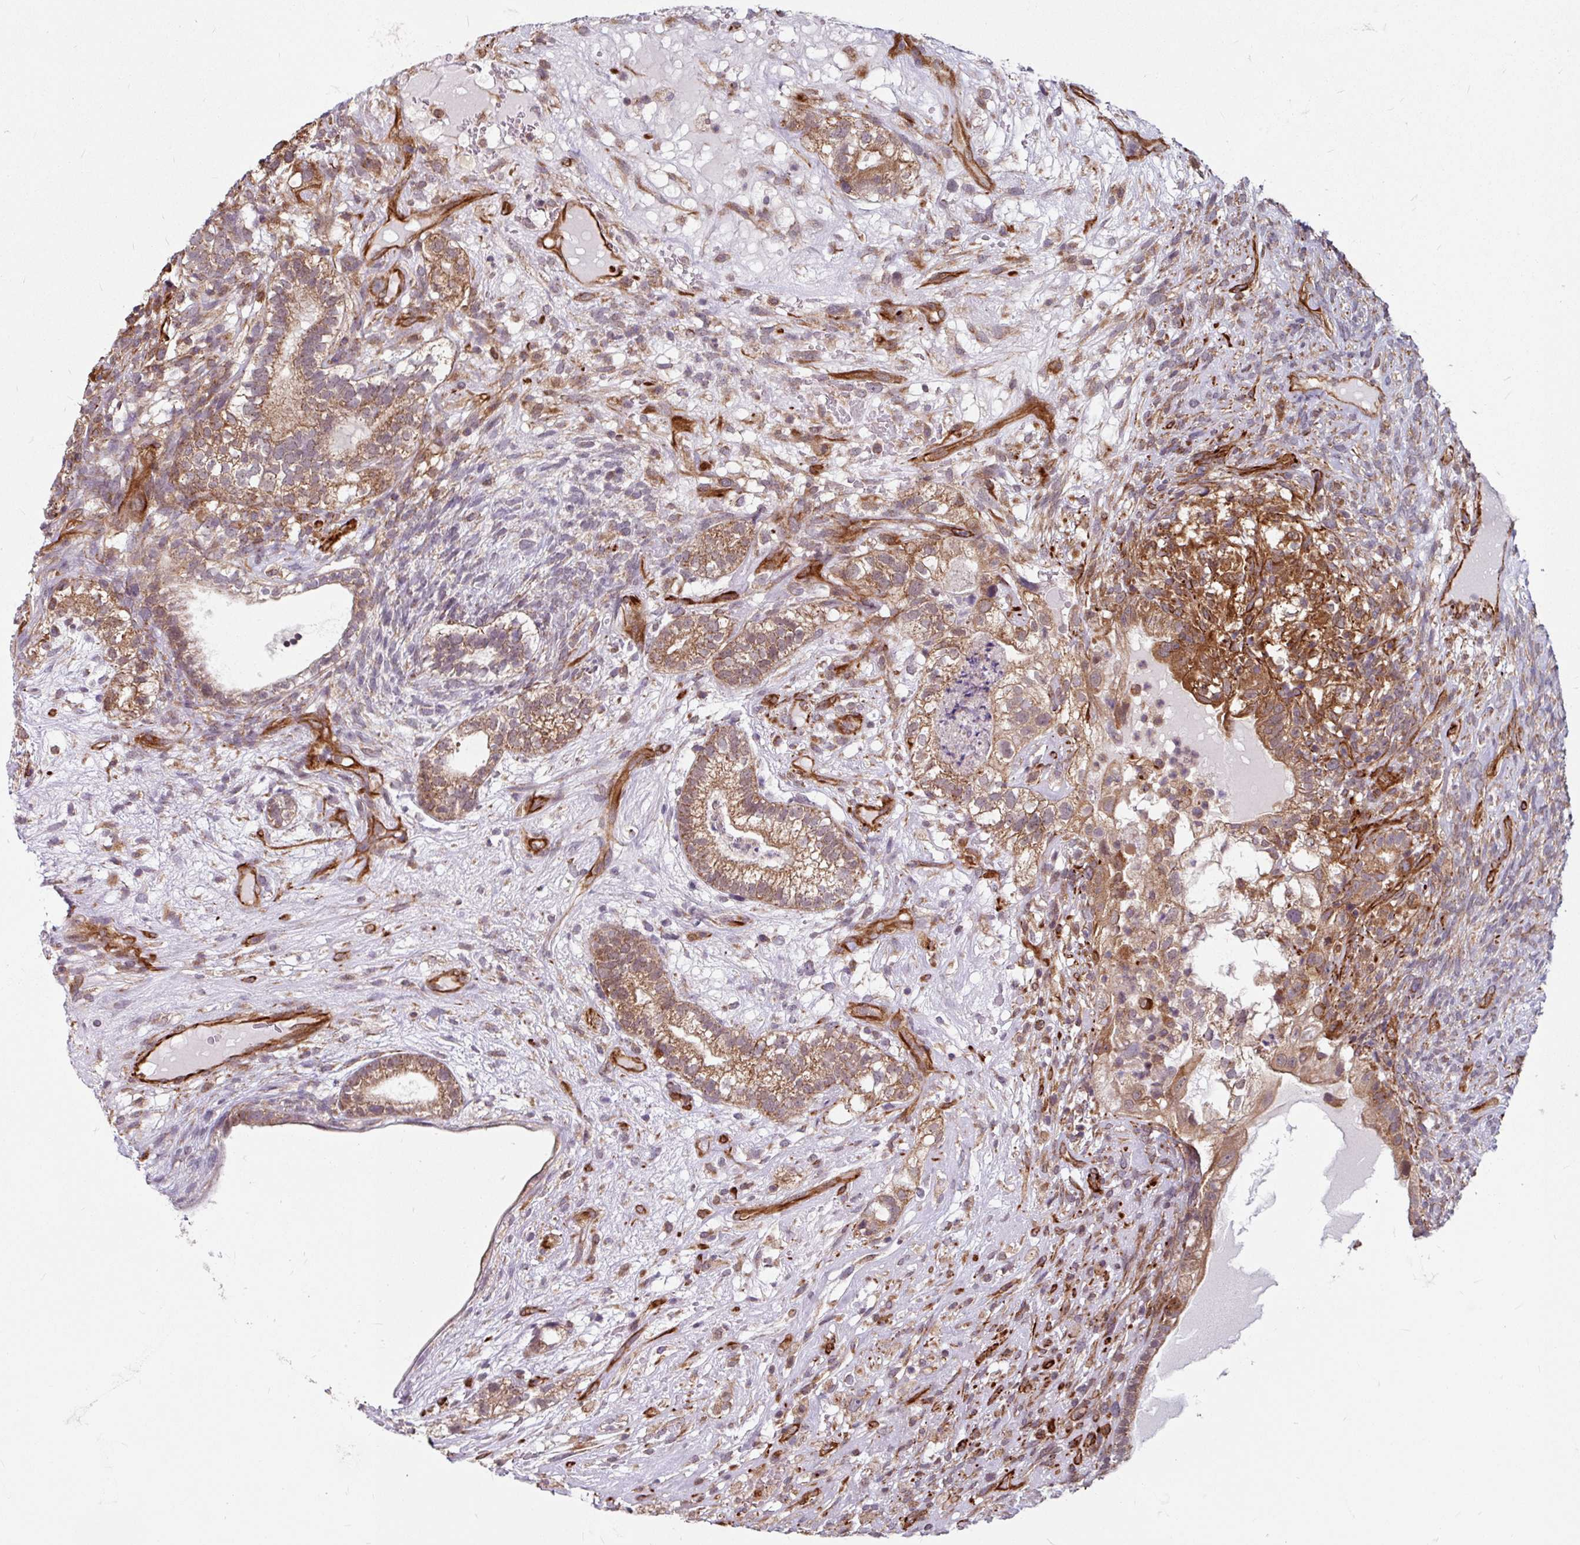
{"staining": {"intensity": "moderate", "quantity": ">75%", "location": "cytoplasmic/membranous"}, "tissue": "testis cancer", "cell_type": "Tumor cells", "image_type": "cancer", "snomed": [{"axis": "morphology", "description": "Seminoma, NOS"}, {"axis": "morphology", "description": "Carcinoma, Embryonal, NOS"}, {"axis": "topography", "description": "Testis"}], "caption": "Embryonal carcinoma (testis) stained for a protein displays moderate cytoplasmic/membranous positivity in tumor cells.", "gene": "DAAM2", "patient": {"sex": "male", "age": 41}}